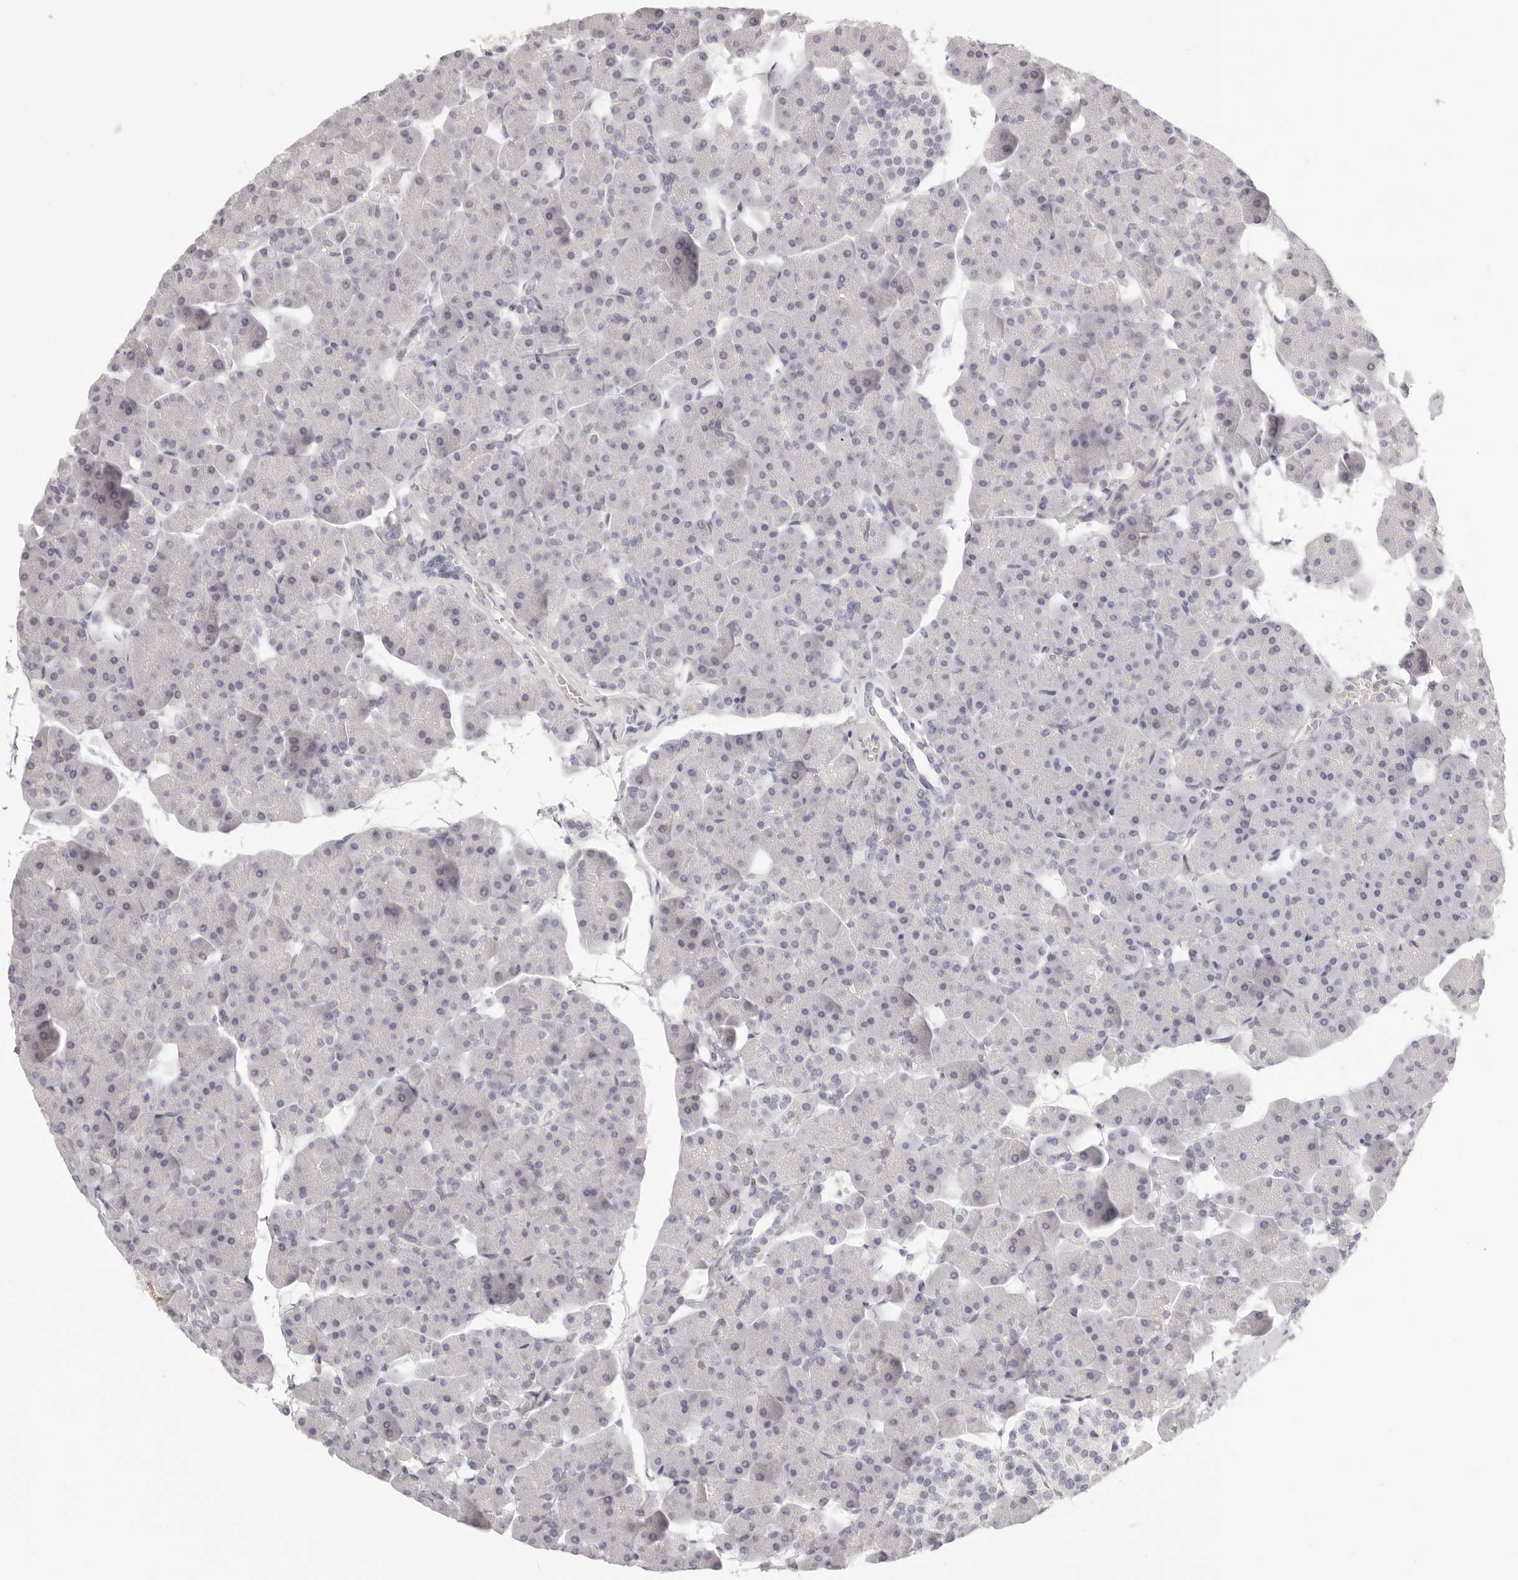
{"staining": {"intensity": "negative", "quantity": "none", "location": "none"}, "tissue": "pancreas", "cell_type": "Exocrine glandular cells", "image_type": "normal", "snomed": [{"axis": "morphology", "description": "Normal tissue, NOS"}, {"axis": "topography", "description": "Pancreas"}], "caption": "Pancreas stained for a protein using immunohistochemistry (IHC) reveals no positivity exocrine glandular cells.", "gene": "FABP1", "patient": {"sex": "male", "age": 35}}